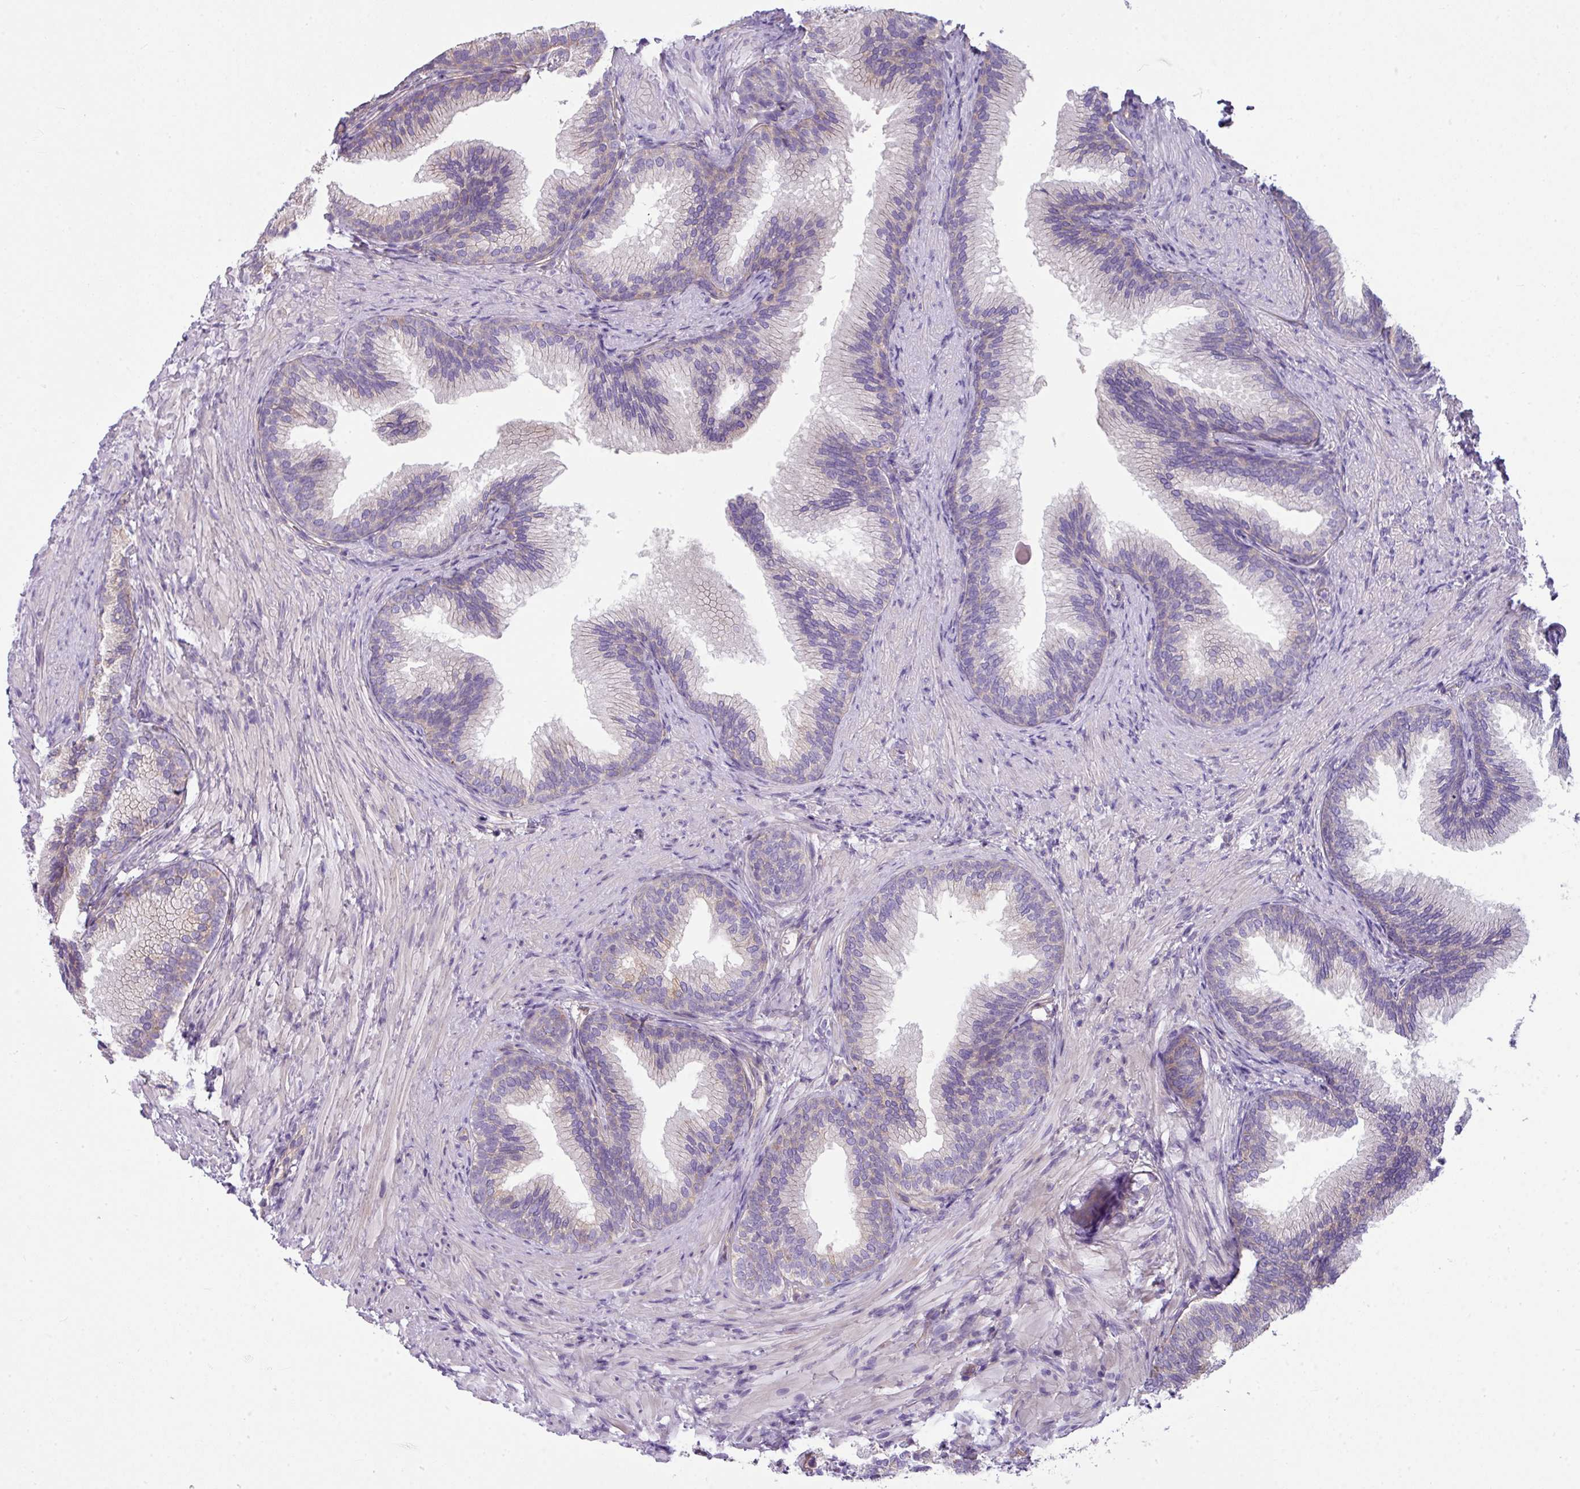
{"staining": {"intensity": "moderate", "quantity": "25%-75%", "location": "cytoplasmic/membranous"}, "tissue": "prostate", "cell_type": "Glandular cells", "image_type": "normal", "snomed": [{"axis": "morphology", "description": "Normal tissue, NOS"}, {"axis": "topography", "description": "Prostate"}], "caption": "This is a photomicrograph of IHC staining of benign prostate, which shows moderate expression in the cytoplasmic/membranous of glandular cells.", "gene": "PALS2", "patient": {"sex": "male", "age": 76}}